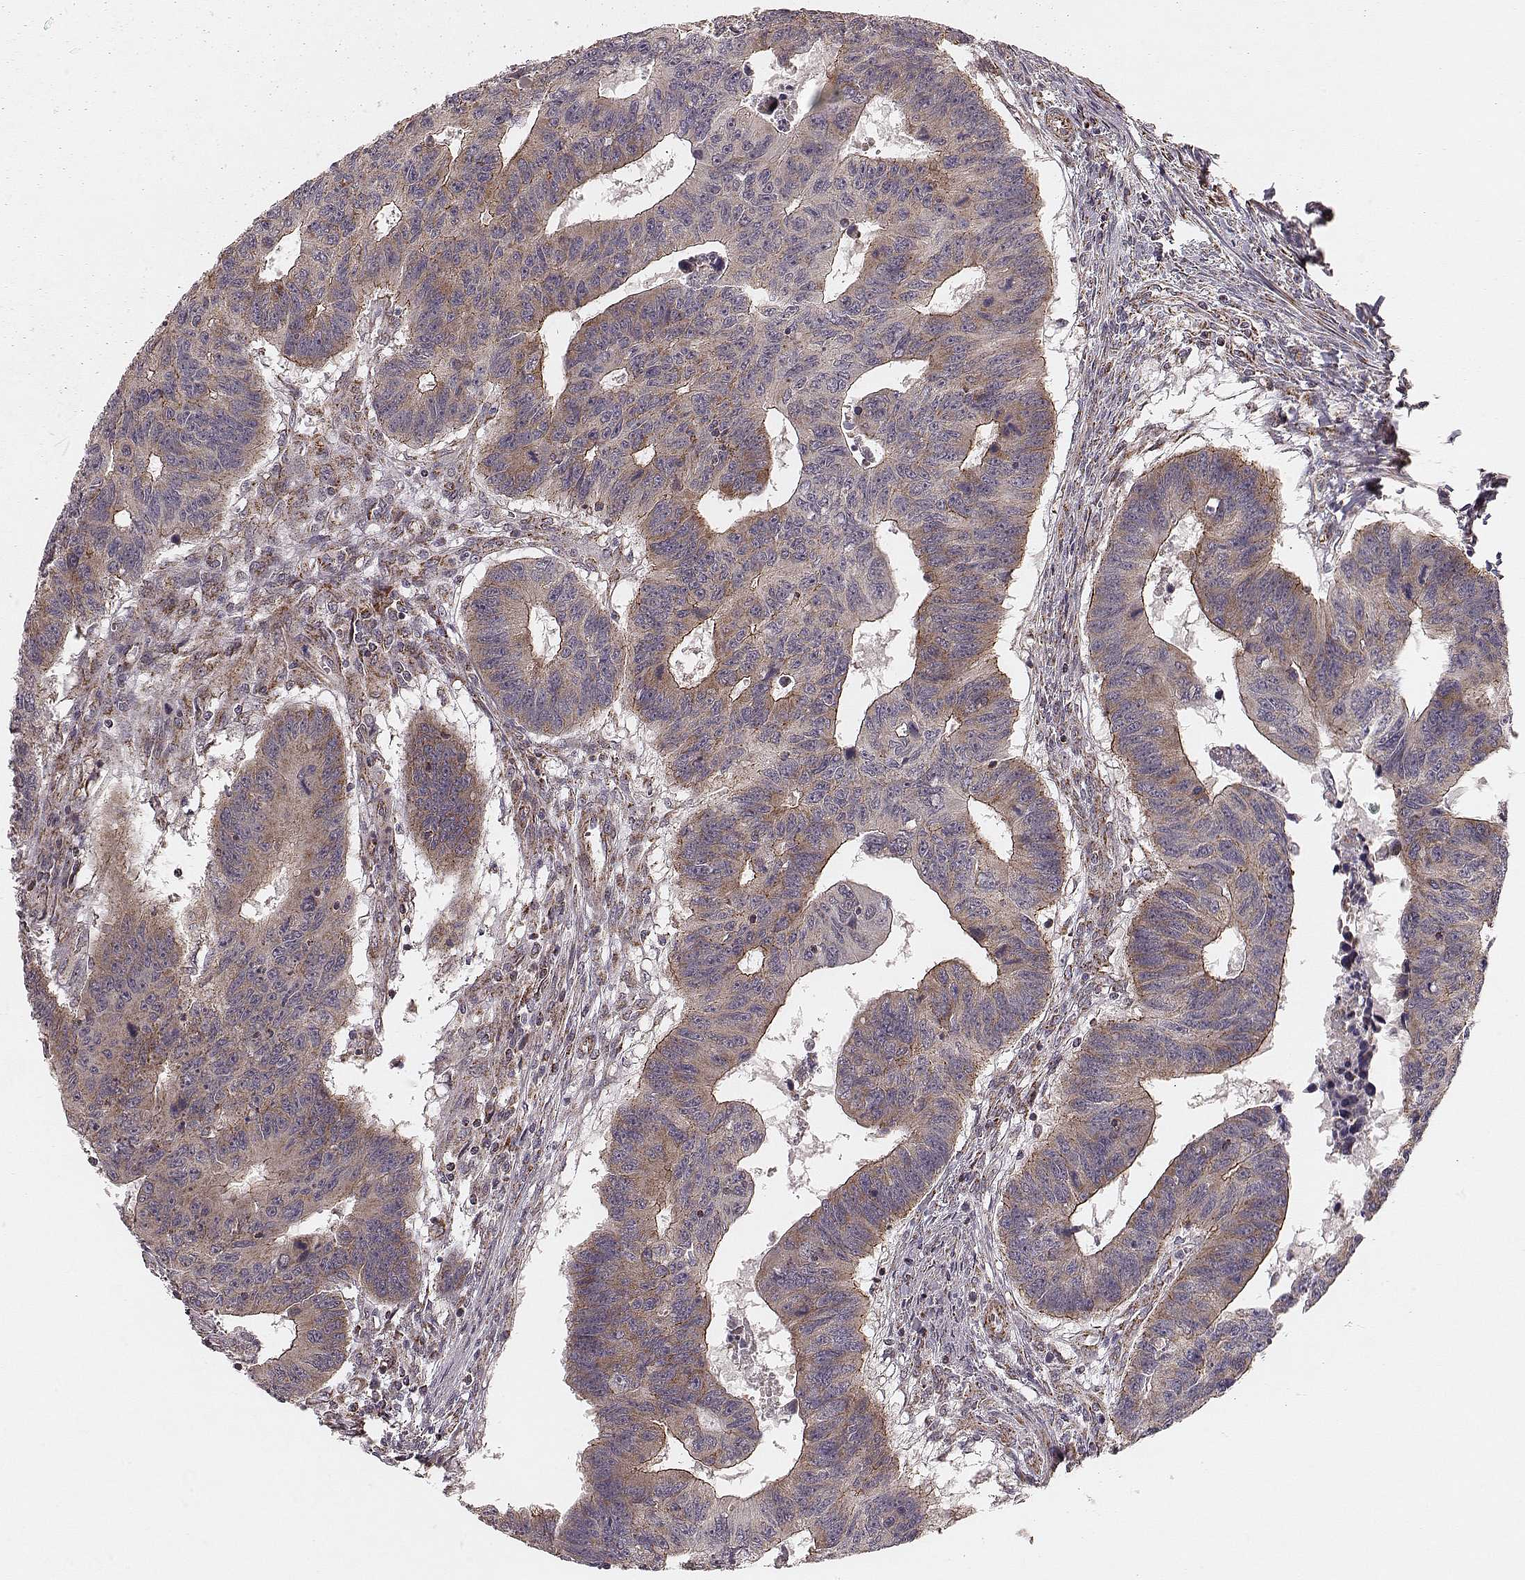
{"staining": {"intensity": "weak", "quantity": ">75%", "location": "cytoplasmic/membranous"}, "tissue": "colorectal cancer", "cell_type": "Tumor cells", "image_type": "cancer", "snomed": [{"axis": "morphology", "description": "Adenocarcinoma, NOS"}, {"axis": "topography", "description": "Rectum"}], "caption": "Tumor cells demonstrate low levels of weak cytoplasmic/membranous staining in about >75% of cells in colorectal cancer (adenocarcinoma).", "gene": "NDUFA7", "patient": {"sex": "female", "age": 85}}